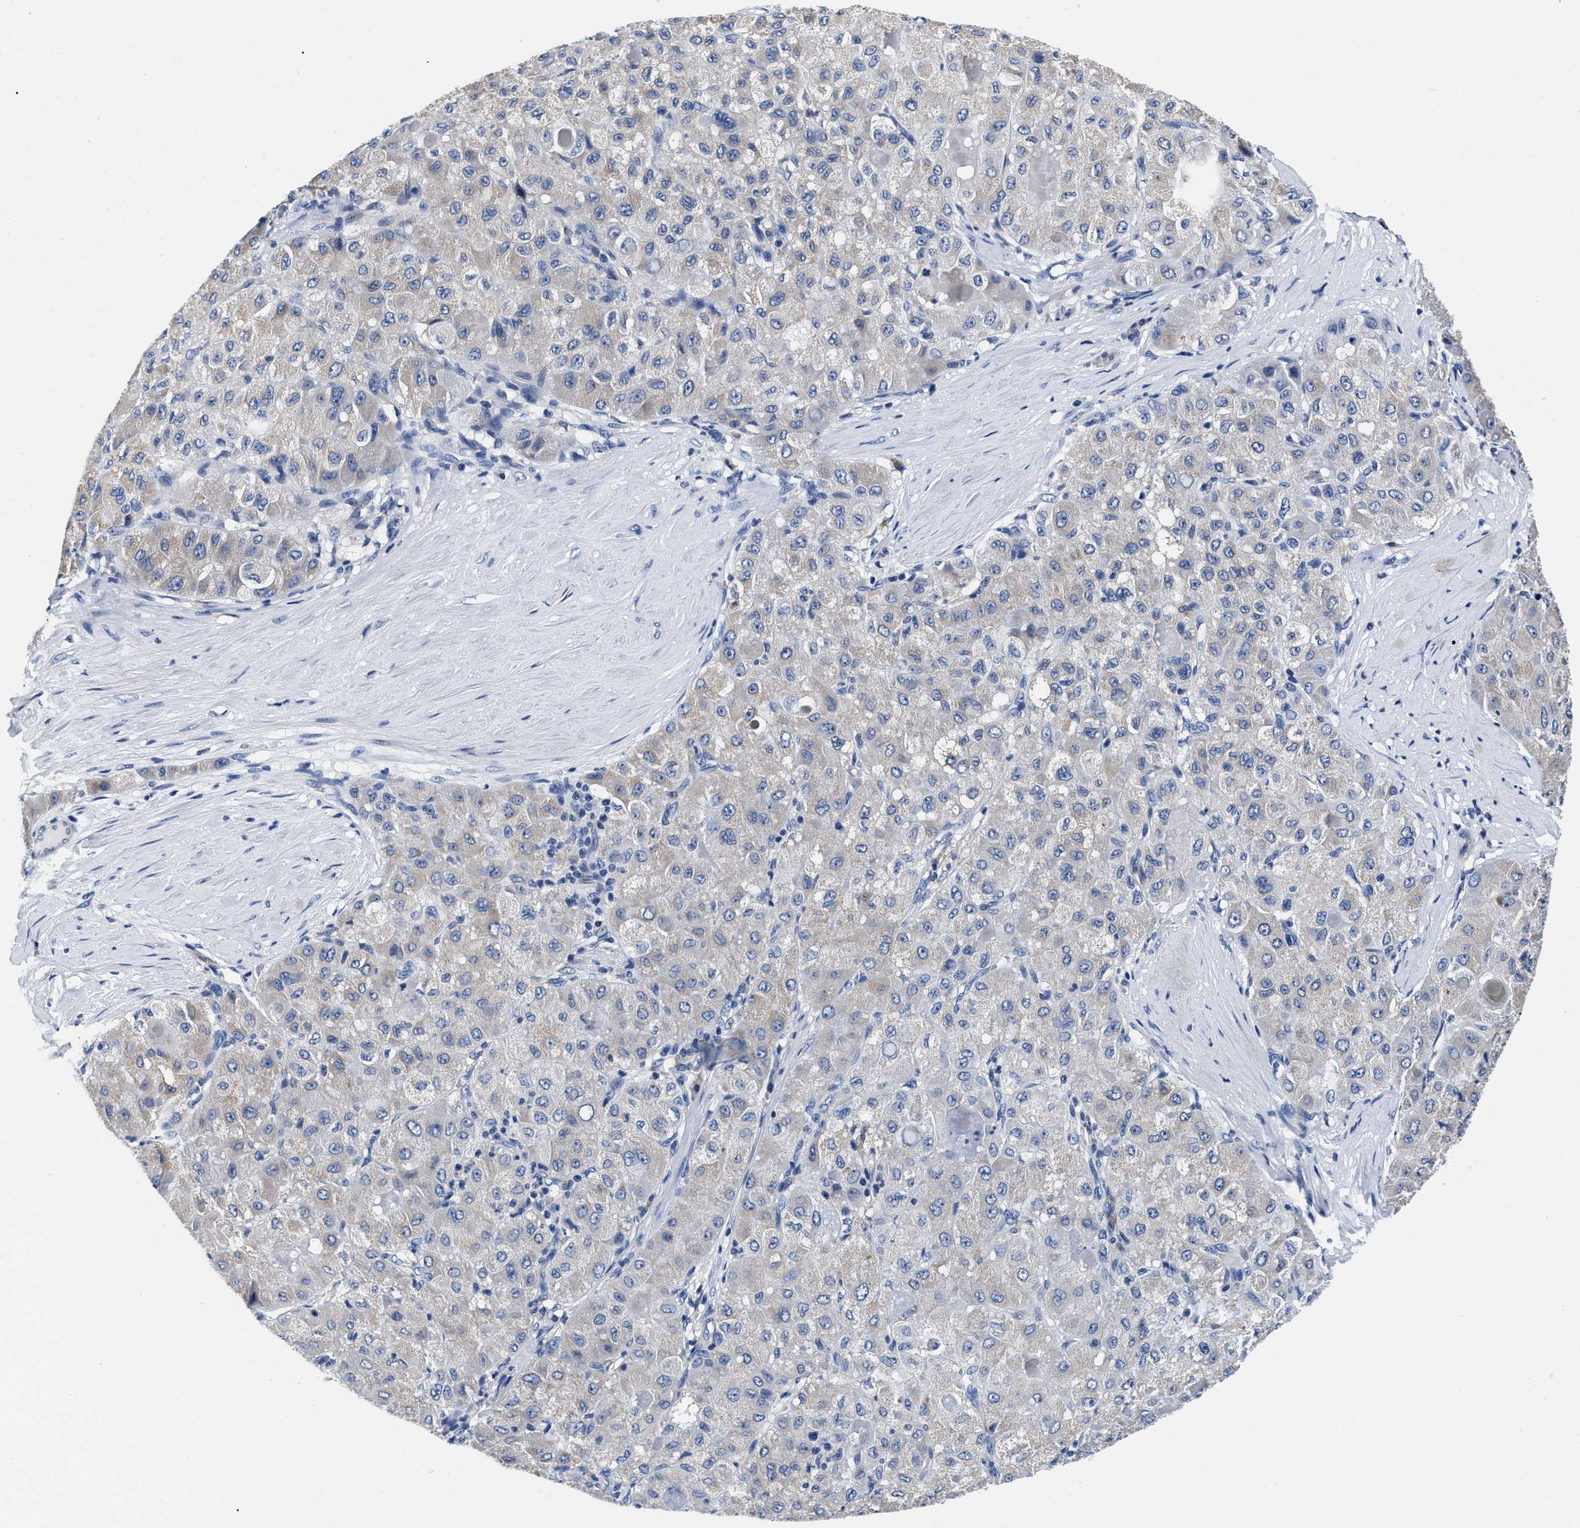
{"staining": {"intensity": "negative", "quantity": "none", "location": "none"}, "tissue": "liver cancer", "cell_type": "Tumor cells", "image_type": "cancer", "snomed": [{"axis": "morphology", "description": "Carcinoma, Hepatocellular, NOS"}, {"axis": "topography", "description": "Liver"}], "caption": "DAB immunohistochemical staining of liver hepatocellular carcinoma demonstrates no significant expression in tumor cells. (Stains: DAB immunohistochemistry with hematoxylin counter stain, Microscopy: brightfield microscopy at high magnification).", "gene": "SLC35F1", "patient": {"sex": "male", "age": 80}}